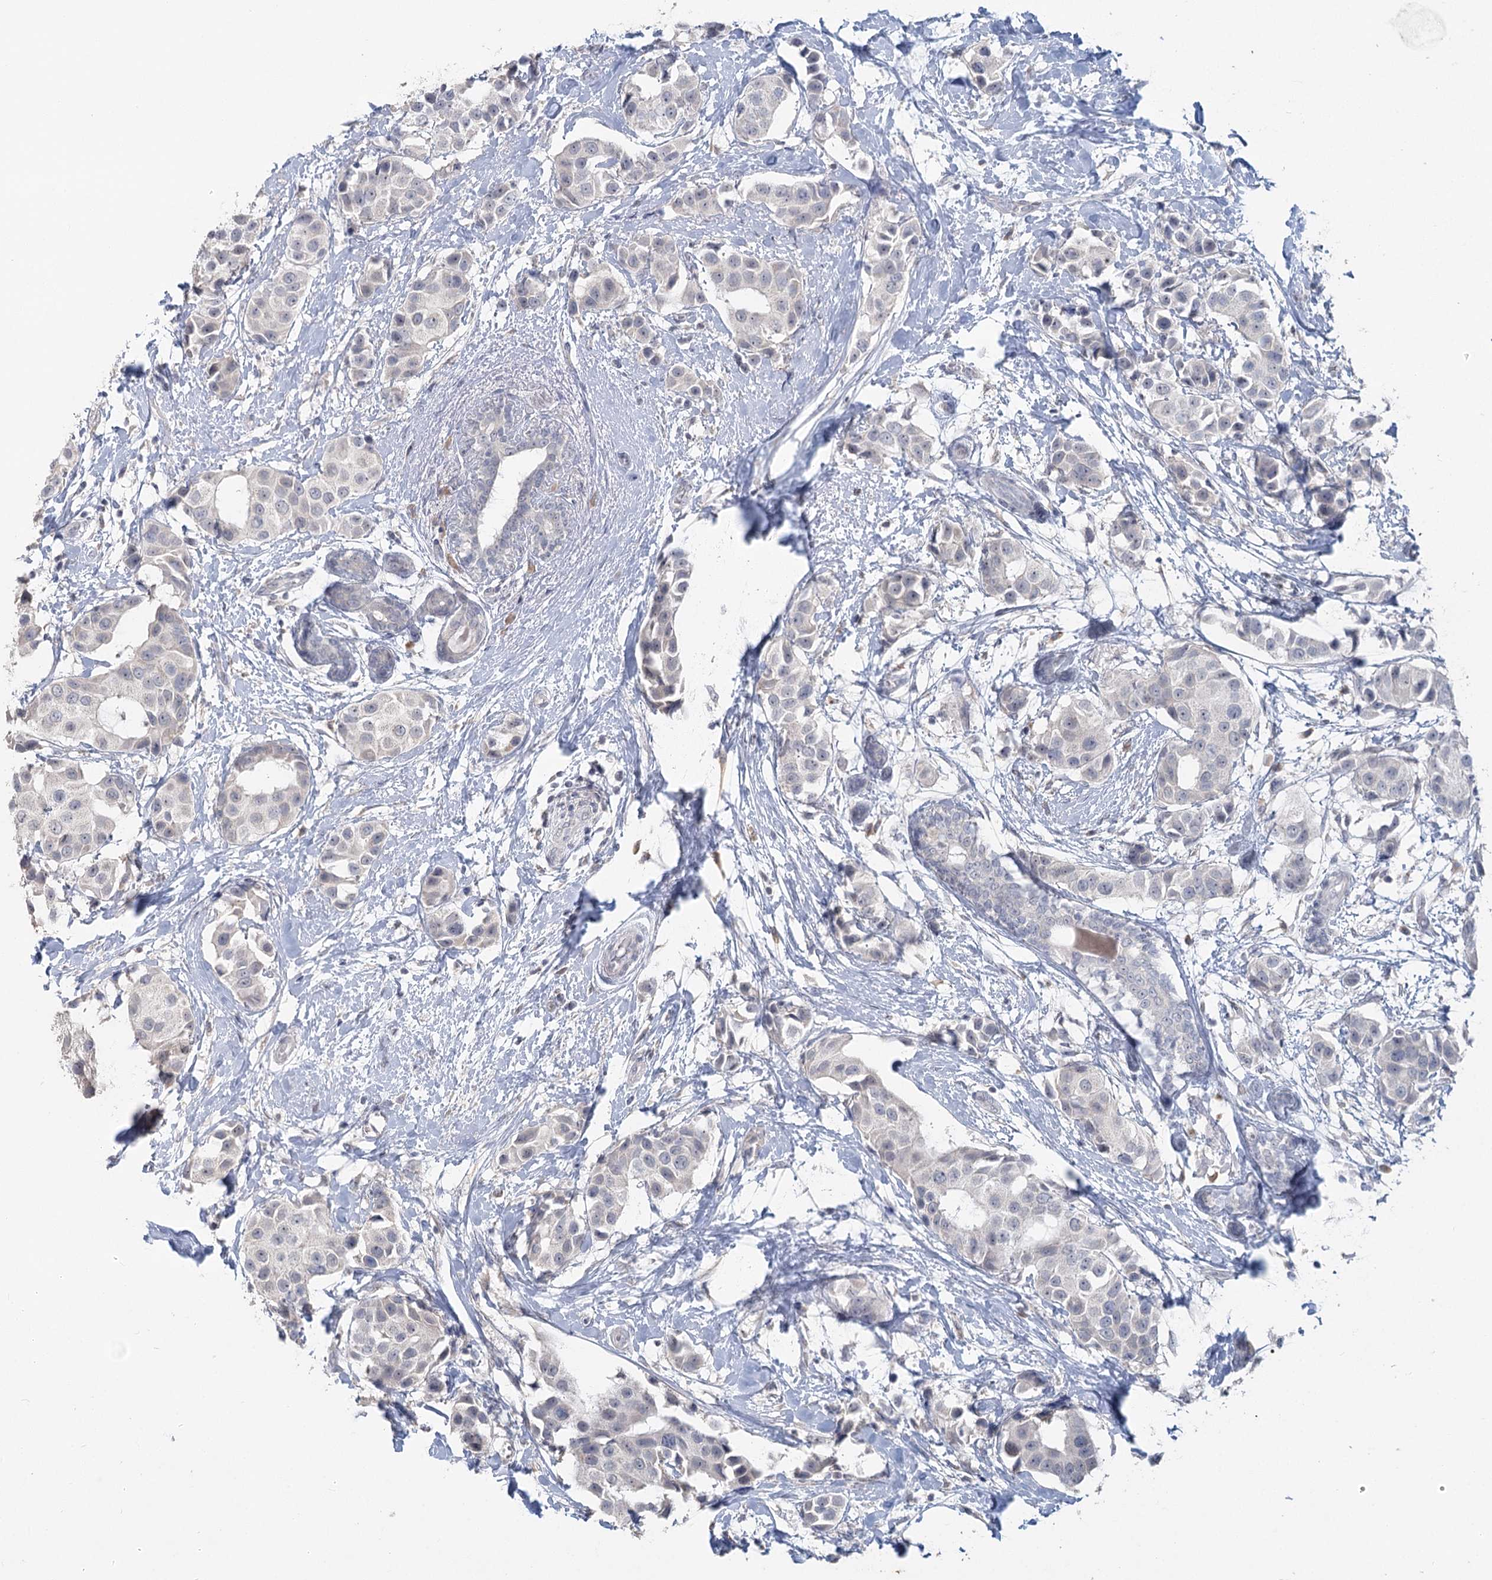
{"staining": {"intensity": "negative", "quantity": "none", "location": "none"}, "tissue": "breast cancer", "cell_type": "Tumor cells", "image_type": "cancer", "snomed": [{"axis": "morphology", "description": "Normal tissue, NOS"}, {"axis": "morphology", "description": "Duct carcinoma"}, {"axis": "topography", "description": "Breast"}], "caption": "Protein analysis of breast cancer (infiltrating ductal carcinoma) displays no significant expression in tumor cells. (DAB (3,3'-diaminobenzidine) immunohistochemistry visualized using brightfield microscopy, high magnification).", "gene": "SLC9A3", "patient": {"sex": "female", "age": 39}}